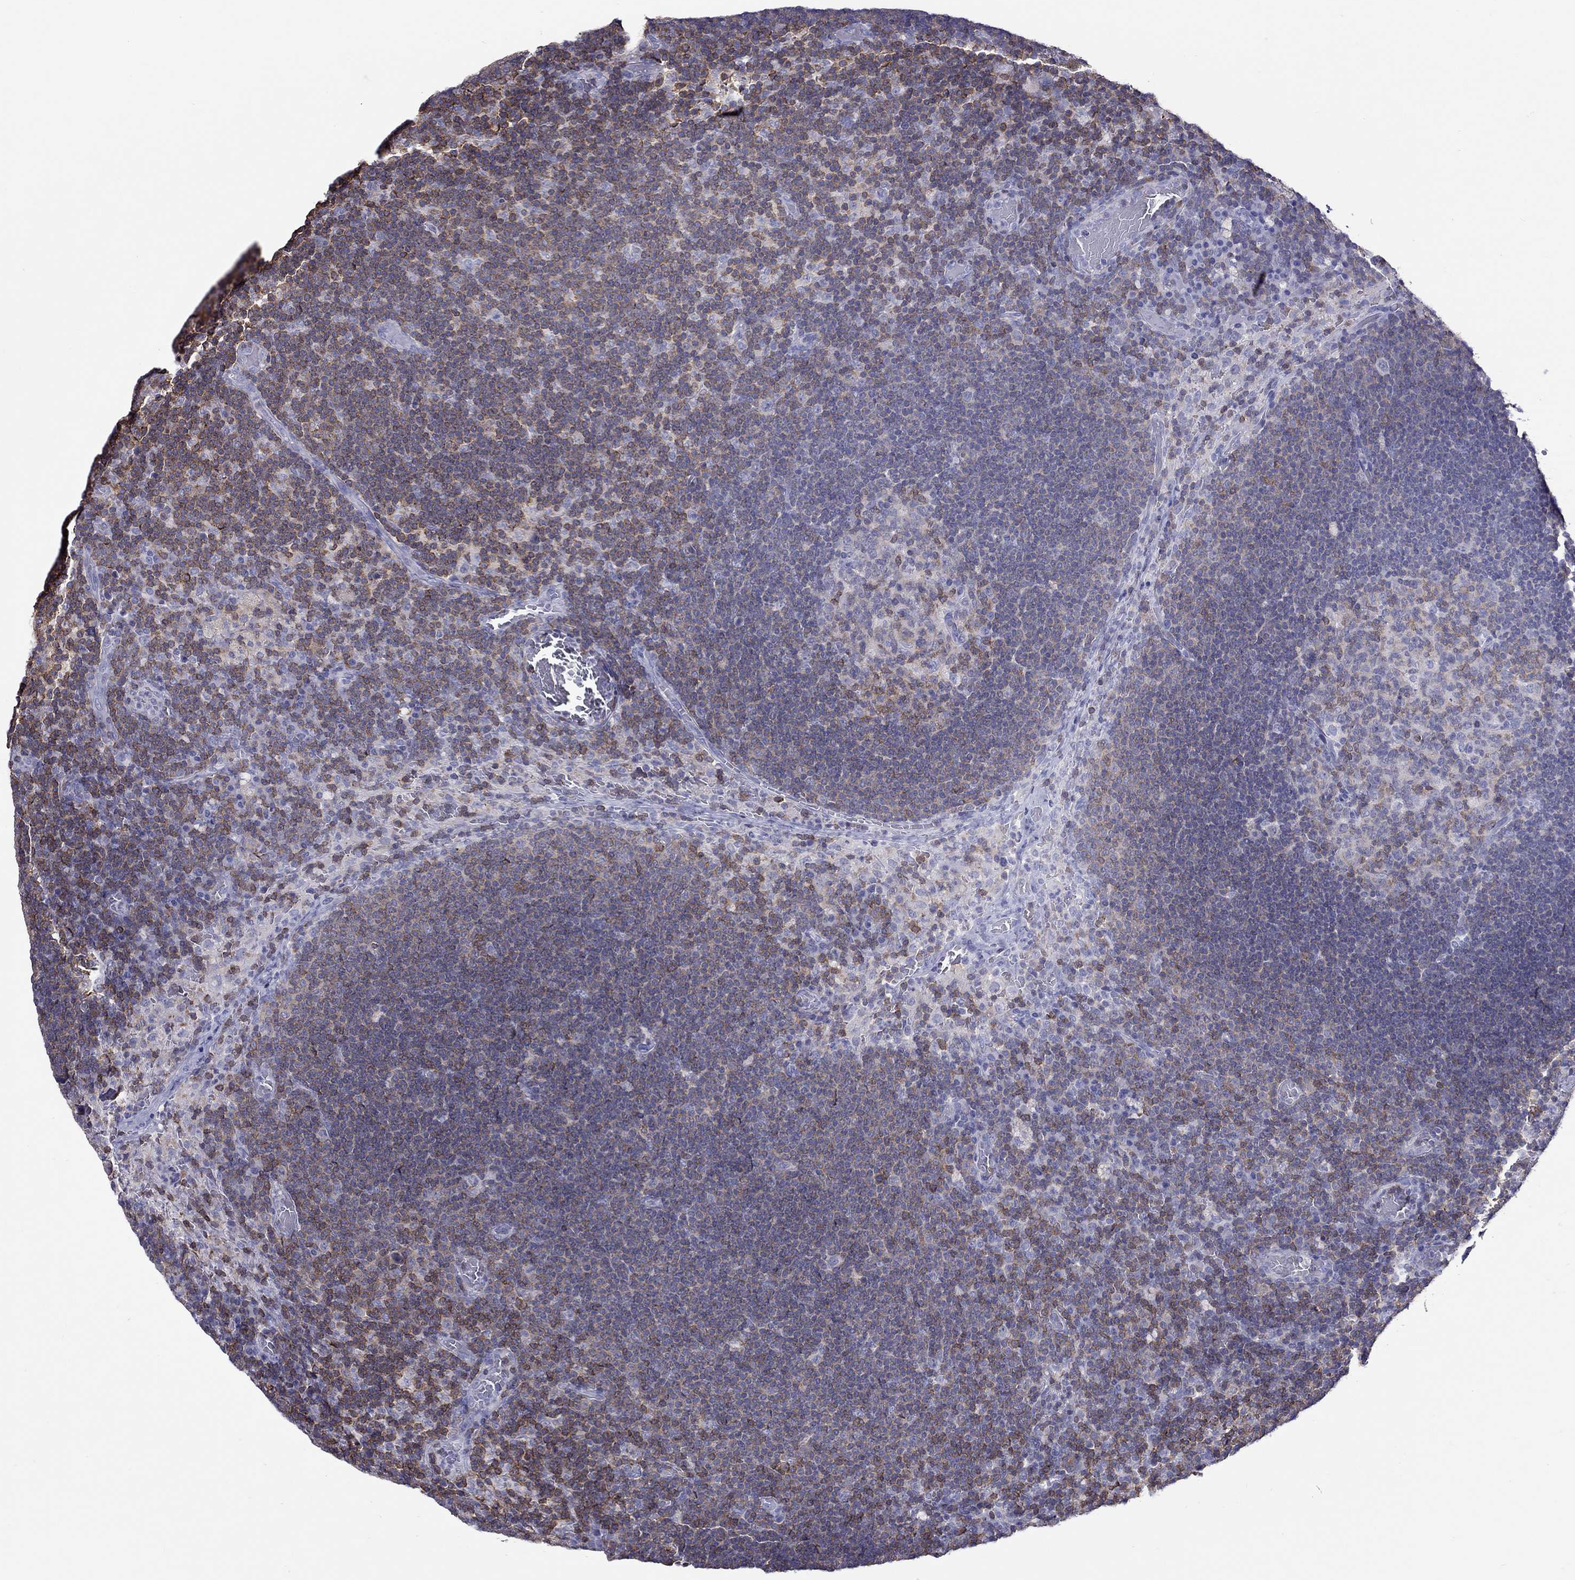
{"staining": {"intensity": "strong", "quantity": "<25%", "location": "nuclear"}, "tissue": "lymph node", "cell_type": "Germinal center cells", "image_type": "normal", "snomed": [{"axis": "morphology", "description": "Normal tissue, NOS"}, {"axis": "topography", "description": "Lymph node"}], "caption": "Immunohistochemistry of benign lymph node exhibits medium levels of strong nuclear staining in approximately <25% of germinal center cells.", "gene": "ENSG00000288637", "patient": {"sex": "male", "age": 63}}